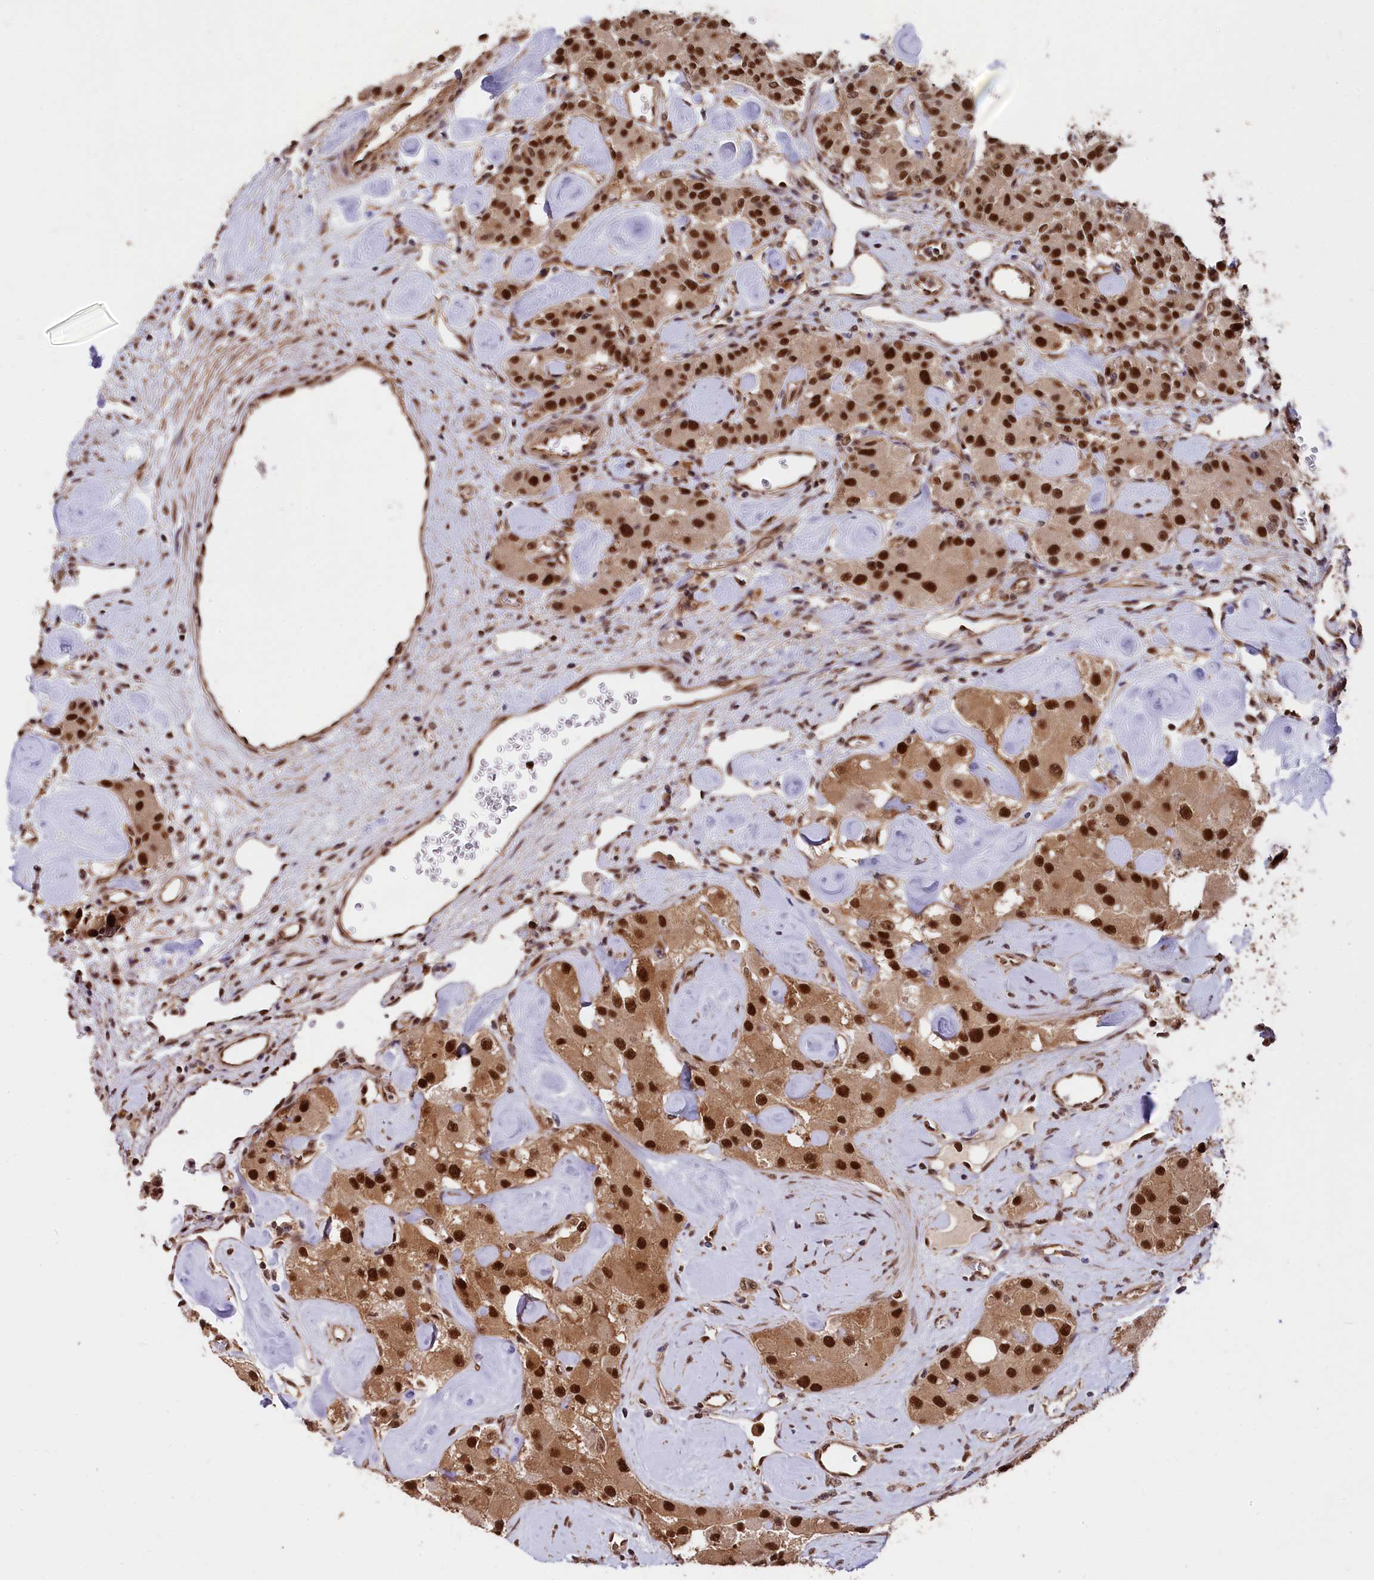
{"staining": {"intensity": "strong", "quantity": ">75%", "location": "nuclear"}, "tissue": "carcinoid", "cell_type": "Tumor cells", "image_type": "cancer", "snomed": [{"axis": "morphology", "description": "Carcinoid, malignant, NOS"}, {"axis": "topography", "description": "Pancreas"}], "caption": "The immunohistochemical stain shows strong nuclear expression in tumor cells of carcinoid tissue. Using DAB (3,3'-diaminobenzidine) (brown) and hematoxylin (blue) stains, captured at high magnification using brightfield microscopy.", "gene": "ADRM1", "patient": {"sex": "male", "age": 41}}